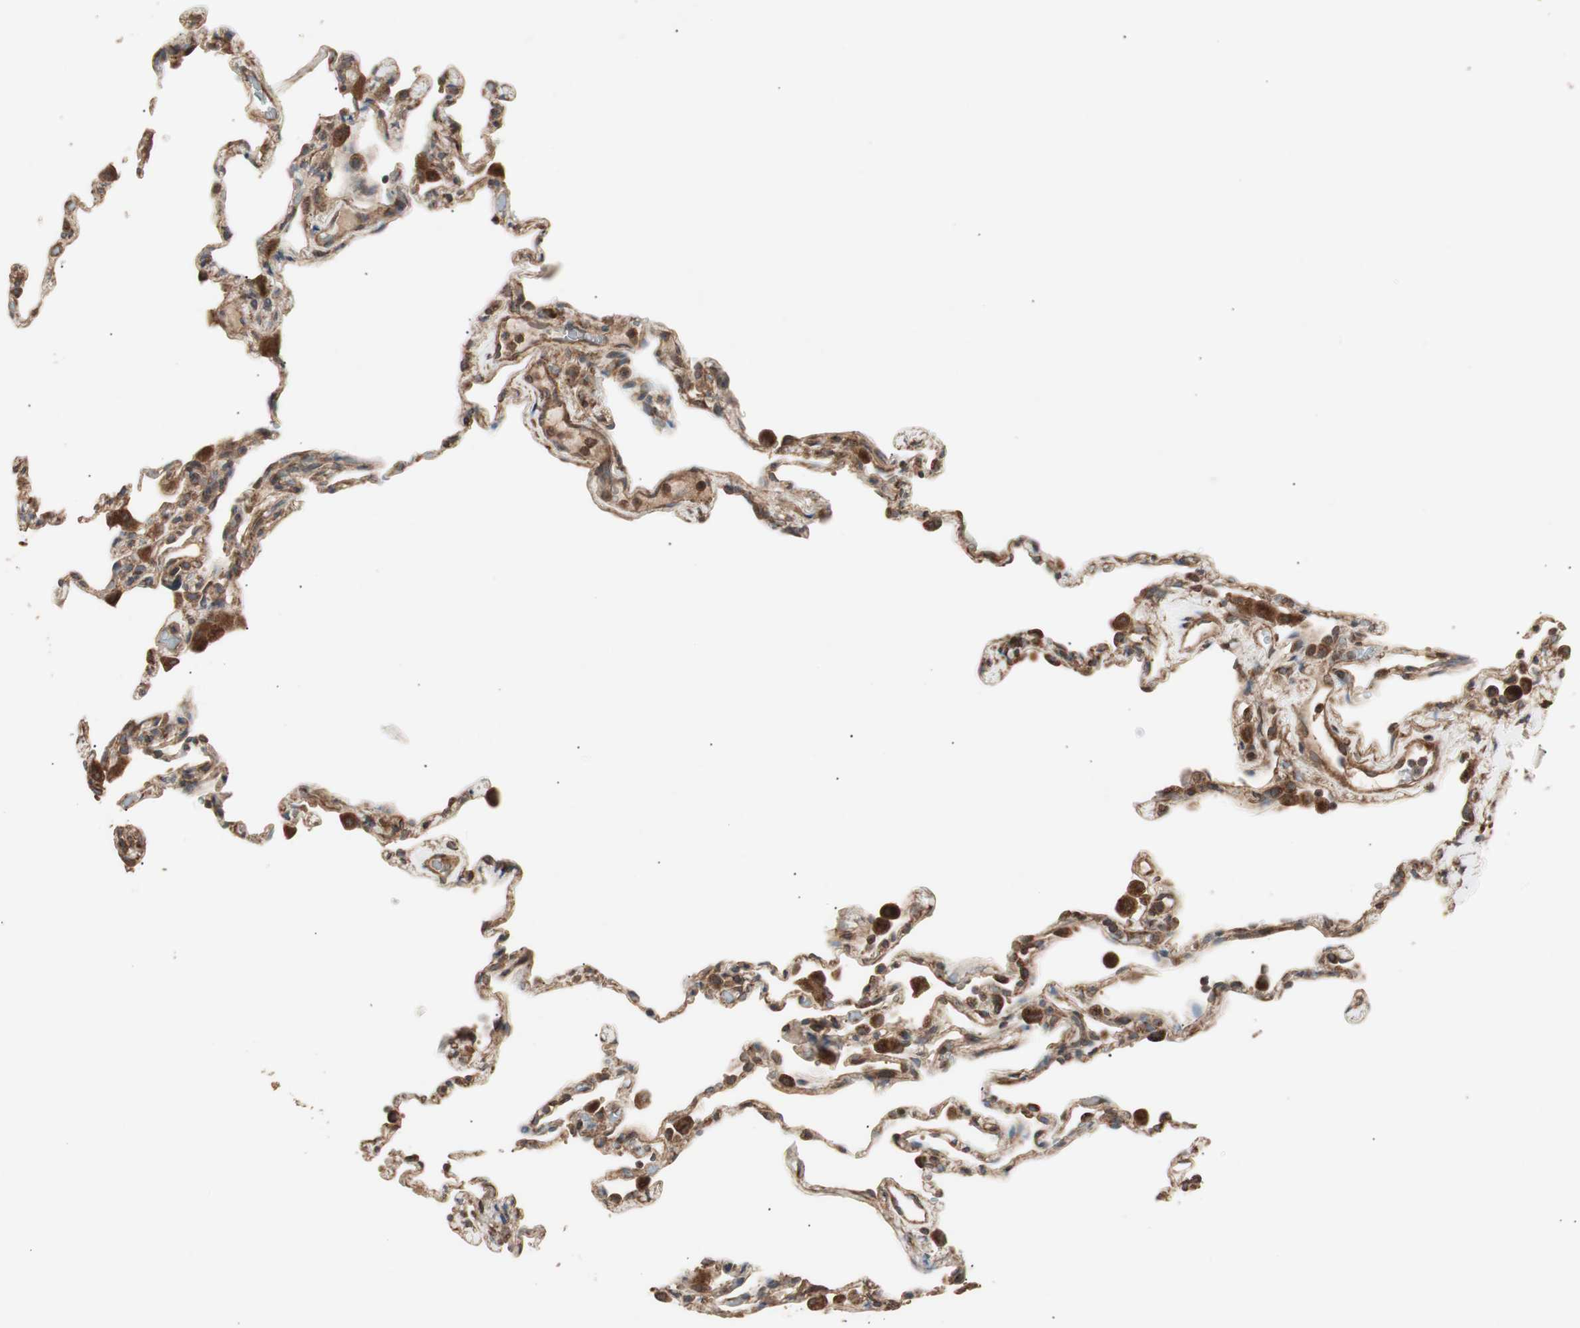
{"staining": {"intensity": "weak", "quantity": "25%-75%", "location": "cytoplasmic/membranous"}, "tissue": "lung", "cell_type": "Alveolar cells", "image_type": "normal", "snomed": [{"axis": "morphology", "description": "Normal tissue, NOS"}, {"axis": "topography", "description": "Lung"}], "caption": "Protein positivity by immunohistochemistry exhibits weak cytoplasmic/membranous staining in about 25%-75% of alveolar cells in normal lung.", "gene": "LZTS1", "patient": {"sex": "male", "age": 59}}